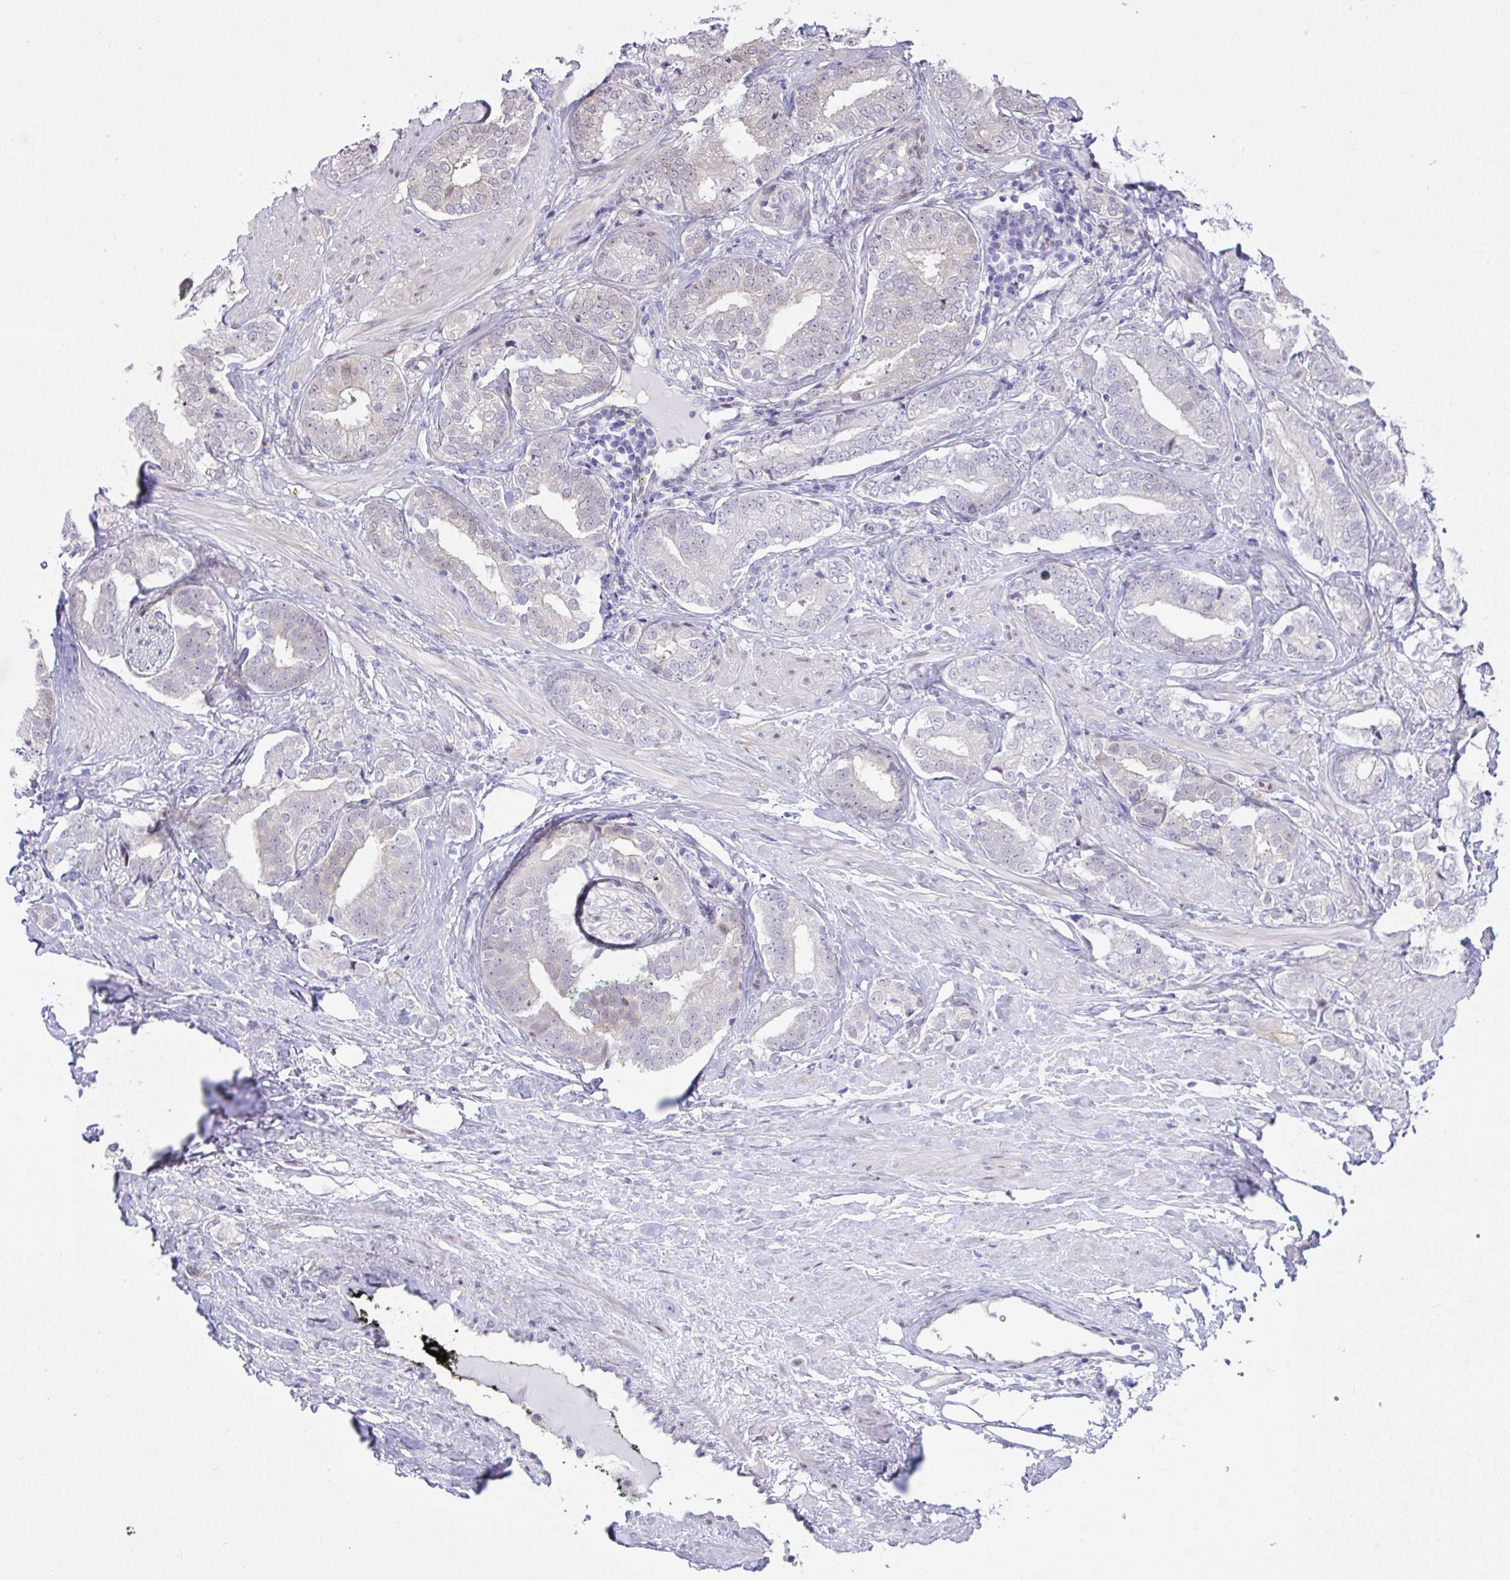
{"staining": {"intensity": "negative", "quantity": "none", "location": "none"}, "tissue": "prostate cancer", "cell_type": "Tumor cells", "image_type": "cancer", "snomed": [{"axis": "morphology", "description": "Adenocarcinoma, High grade"}, {"axis": "topography", "description": "Prostate"}], "caption": "IHC micrograph of neoplastic tissue: human prostate cancer (high-grade adenocarcinoma) stained with DAB reveals no significant protein staining in tumor cells. (DAB (3,3'-diaminobenzidine) IHC visualized using brightfield microscopy, high magnification).", "gene": "ZNF485", "patient": {"sex": "male", "age": 72}}